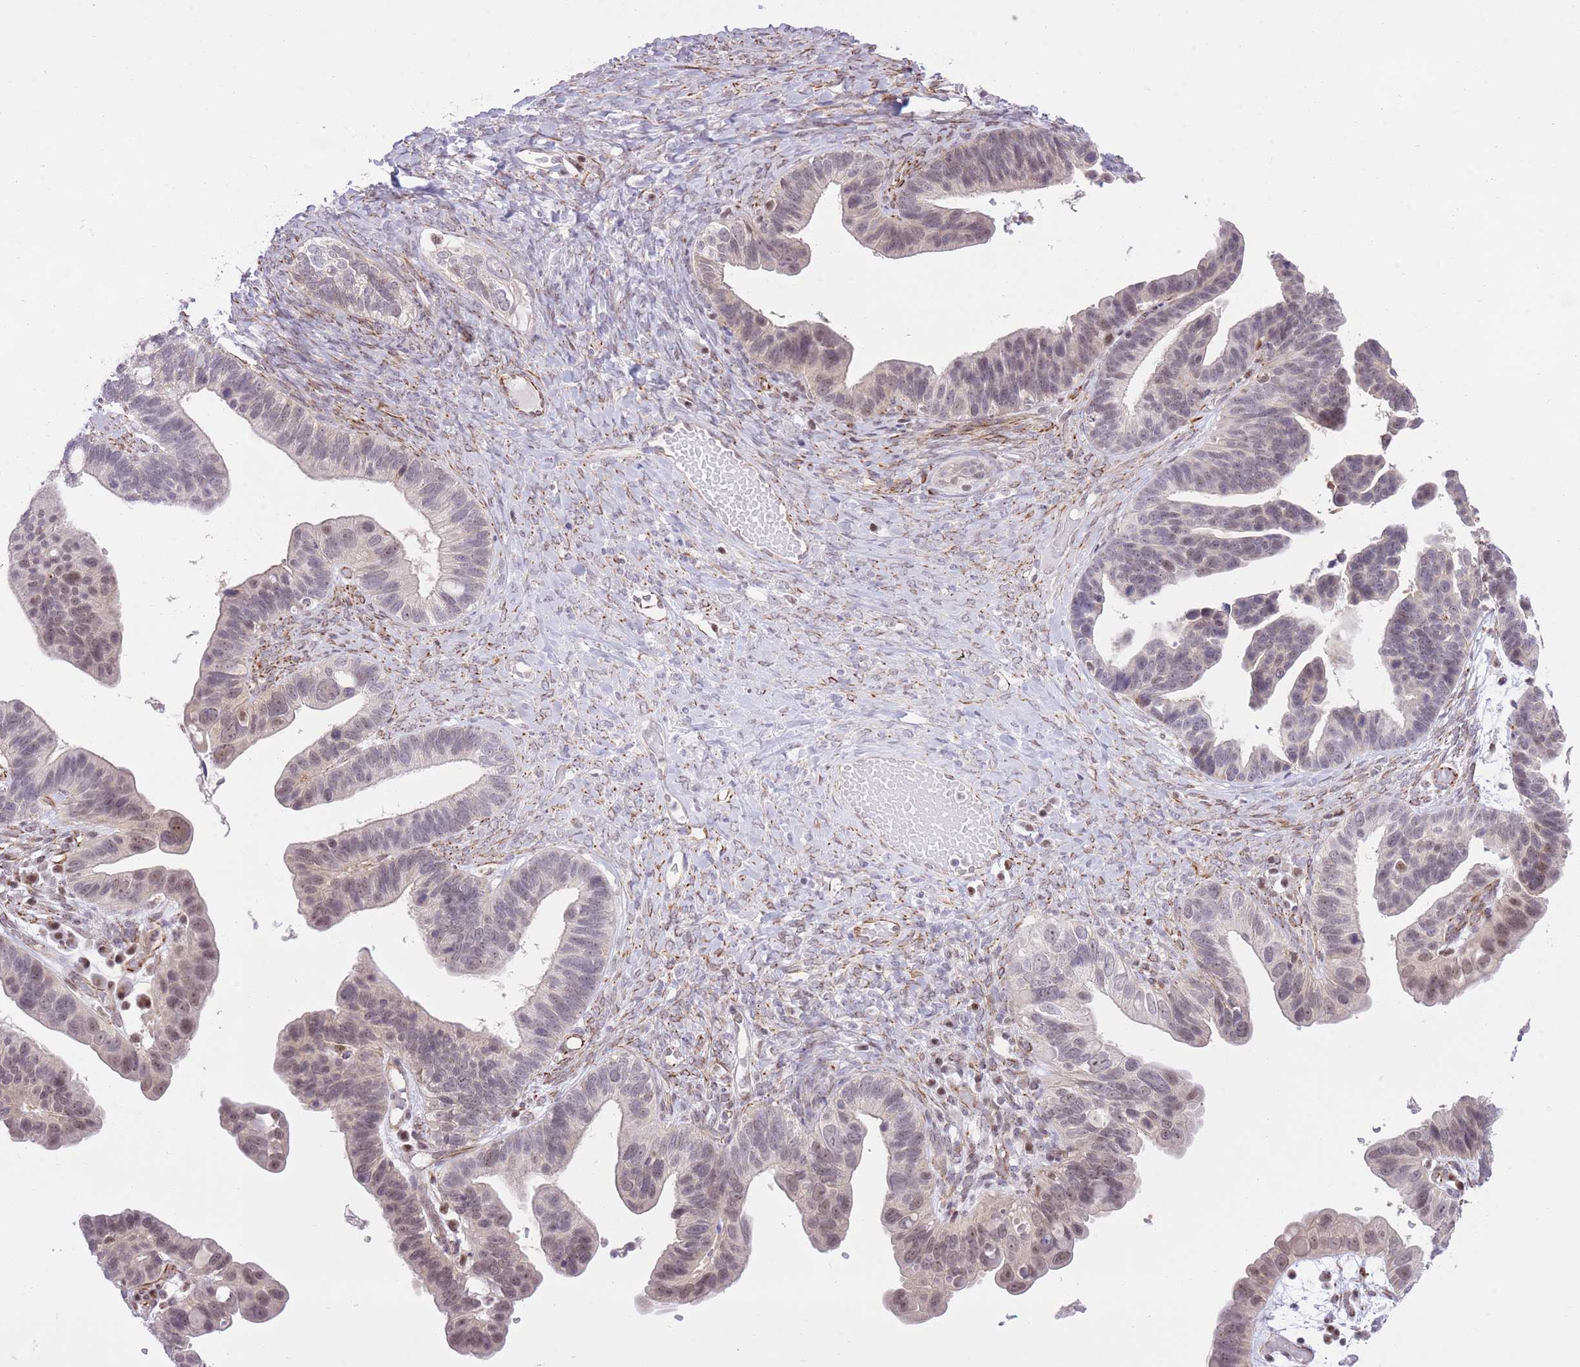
{"staining": {"intensity": "weak", "quantity": "25%-75%", "location": "nuclear"}, "tissue": "ovarian cancer", "cell_type": "Tumor cells", "image_type": "cancer", "snomed": [{"axis": "morphology", "description": "Cystadenocarcinoma, serous, NOS"}, {"axis": "topography", "description": "Ovary"}], "caption": "Immunohistochemistry (IHC) of serous cystadenocarcinoma (ovarian) shows low levels of weak nuclear positivity in about 25%-75% of tumor cells. The staining is performed using DAB (3,3'-diaminobenzidine) brown chromogen to label protein expression. The nuclei are counter-stained blue using hematoxylin.", "gene": "ELL", "patient": {"sex": "female", "age": 56}}